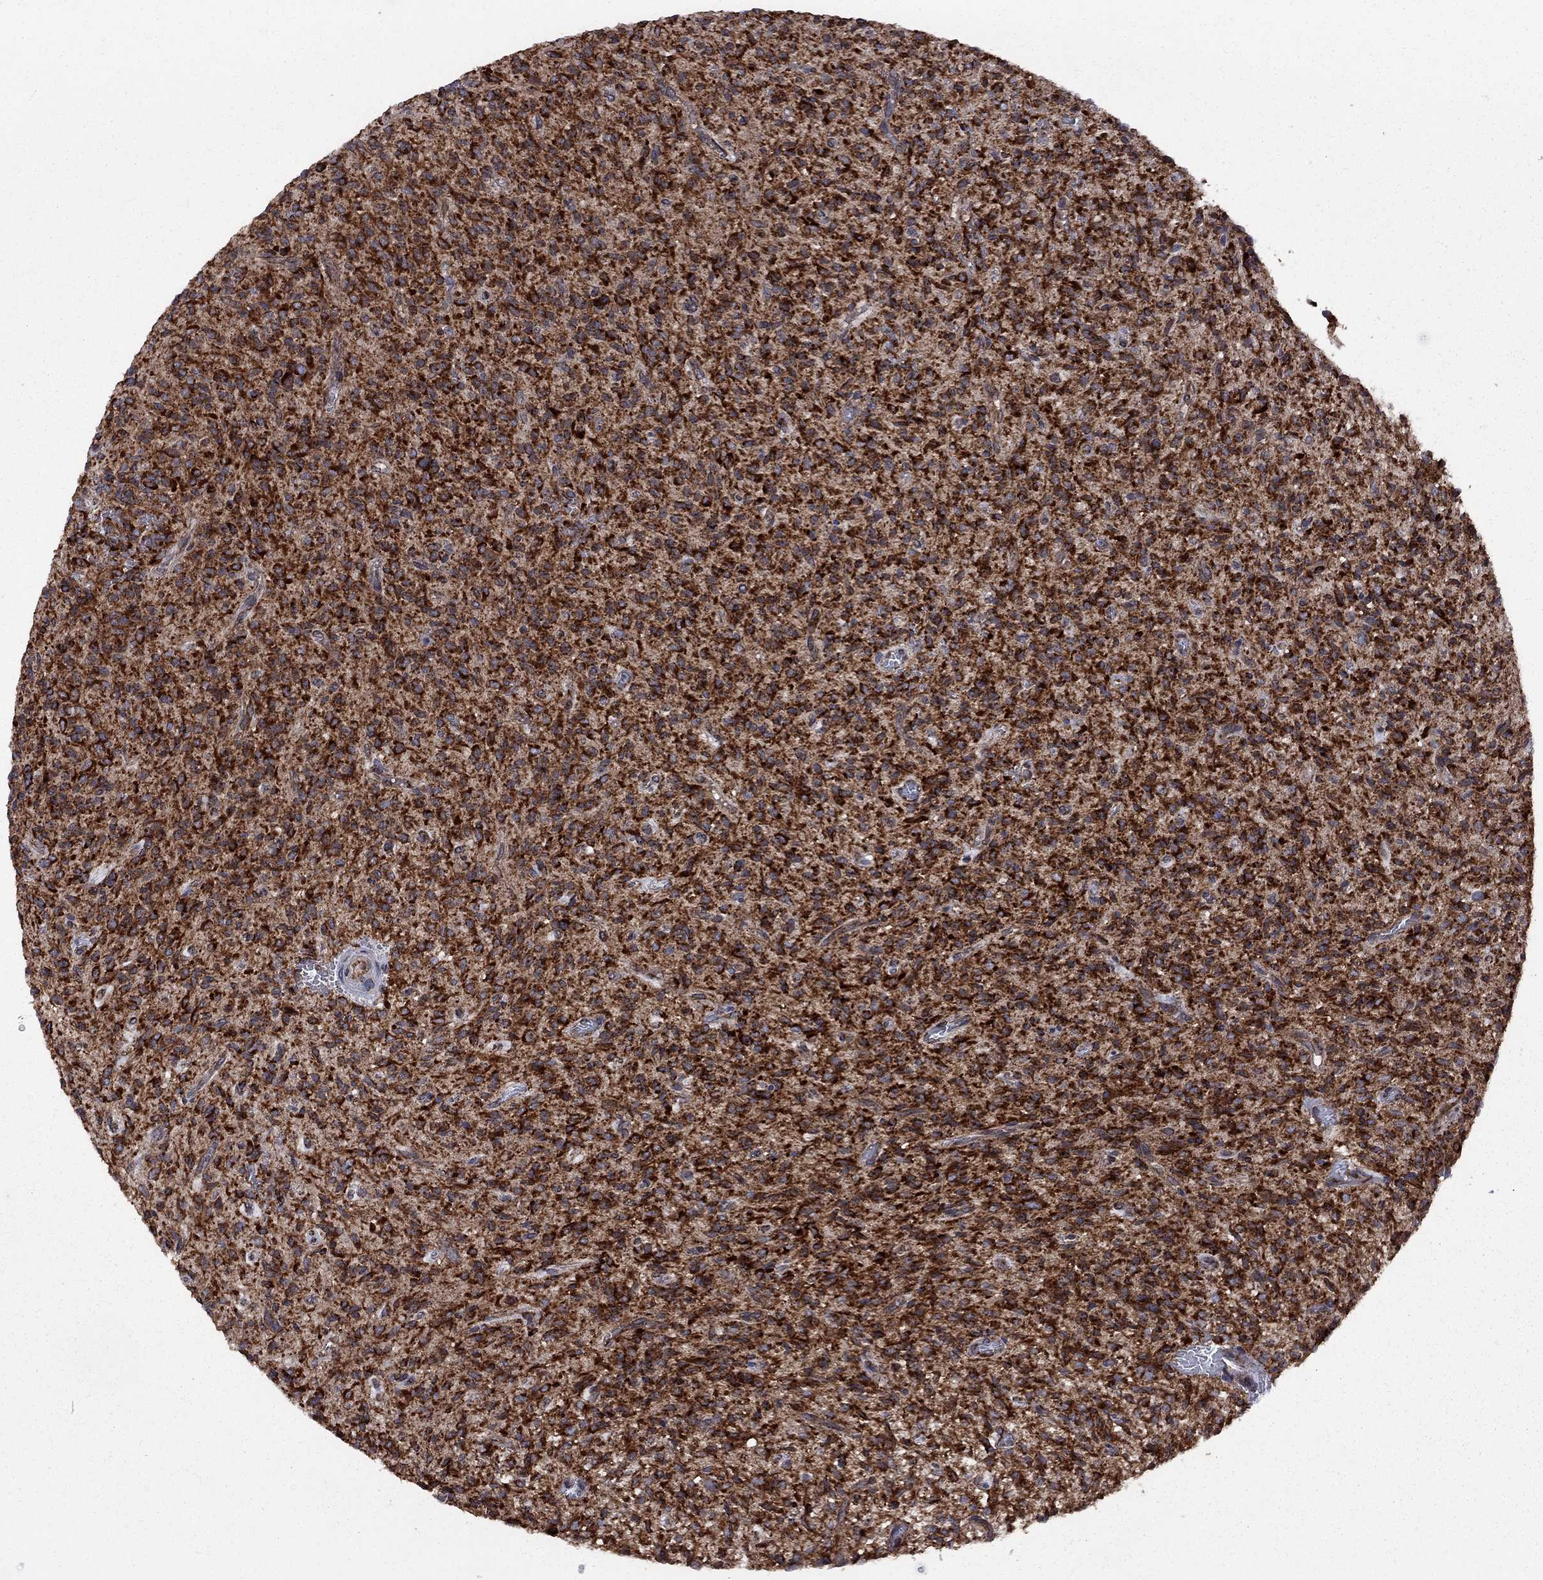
{"staining": {"intensity": "strong", "quantity": ">75%", "location": "cytoplasmic/membranous"}, "tissue": "glioma", "cell_type": "Tumor cells", "image_type": "cancer", "snomed": [{"axis": "morphology", "description": "Glioma, malignant, High grade"}, {"axis": "topography", "description": "Brain"}], "caption": "IHC histopathology image of glioma stained for a protein (brown), which reveals high levels of strong cytoplasmic/membranous expression in approximately >75% of tumor cells.", "gene": "CLPTM1", "patient": {"sex": "male", "age": 64}}